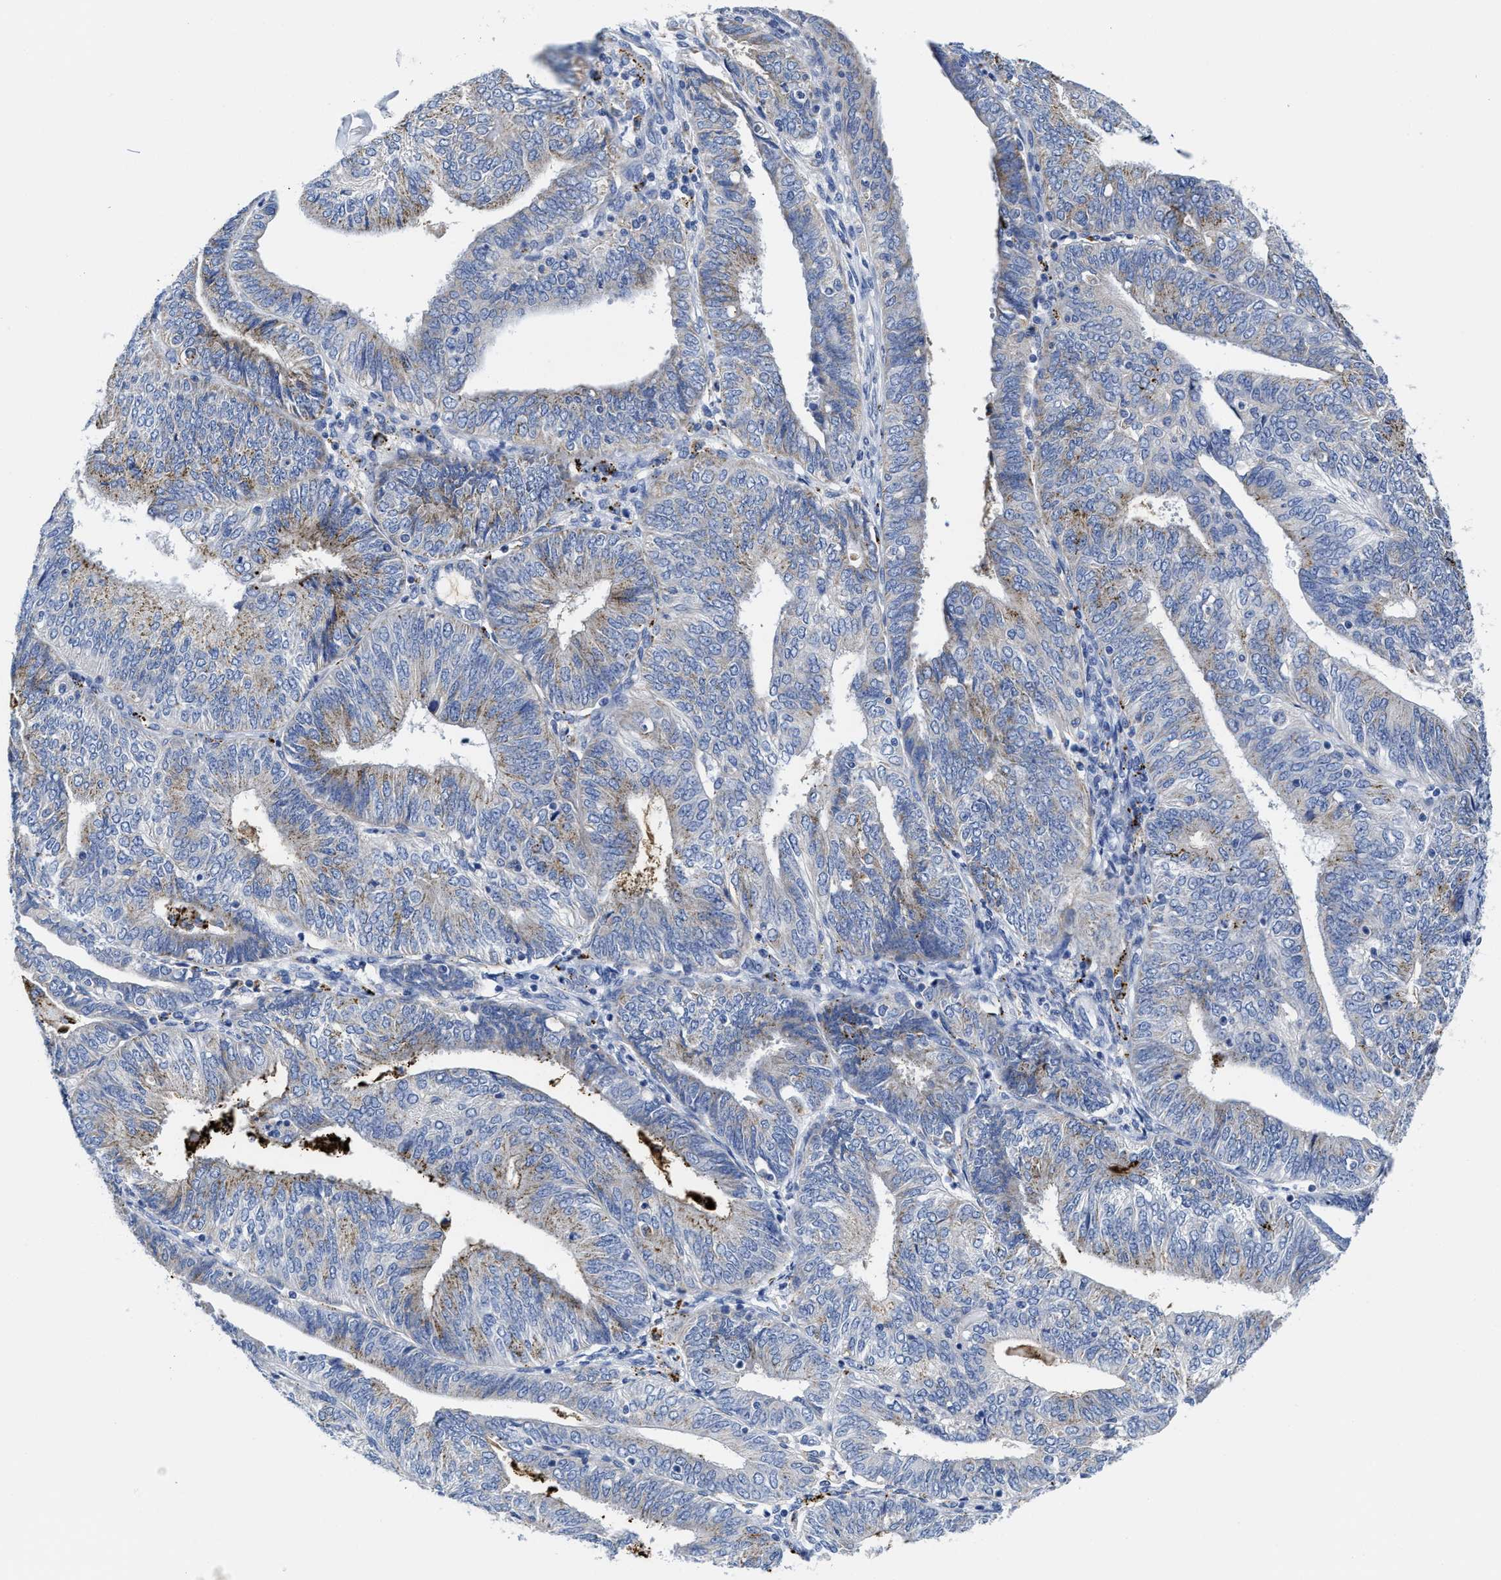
{"staining": {"intensity": "weak", "quantity": "25%-75%", "location": "cytoplasmic/membranous"}, "tissue": "endometrial cancer", "cell_type": "Tumor cells", "image_type": "cancer", "snomed": [{"axis": "morphology", "description": "Adenocarcinoma, NOS"}, {"axis": "topography", "description": "Endometrium"}], "caption": "This image demonstrates immunohistochemistry (IHC) staining of human adenocarcinoma (endometrial), with low weak cytoplasmic/membranous expression in about 25%-75% of tumor cells.", "gene": "TBRG4", "patient": {"sex": "female", "age": 58}}